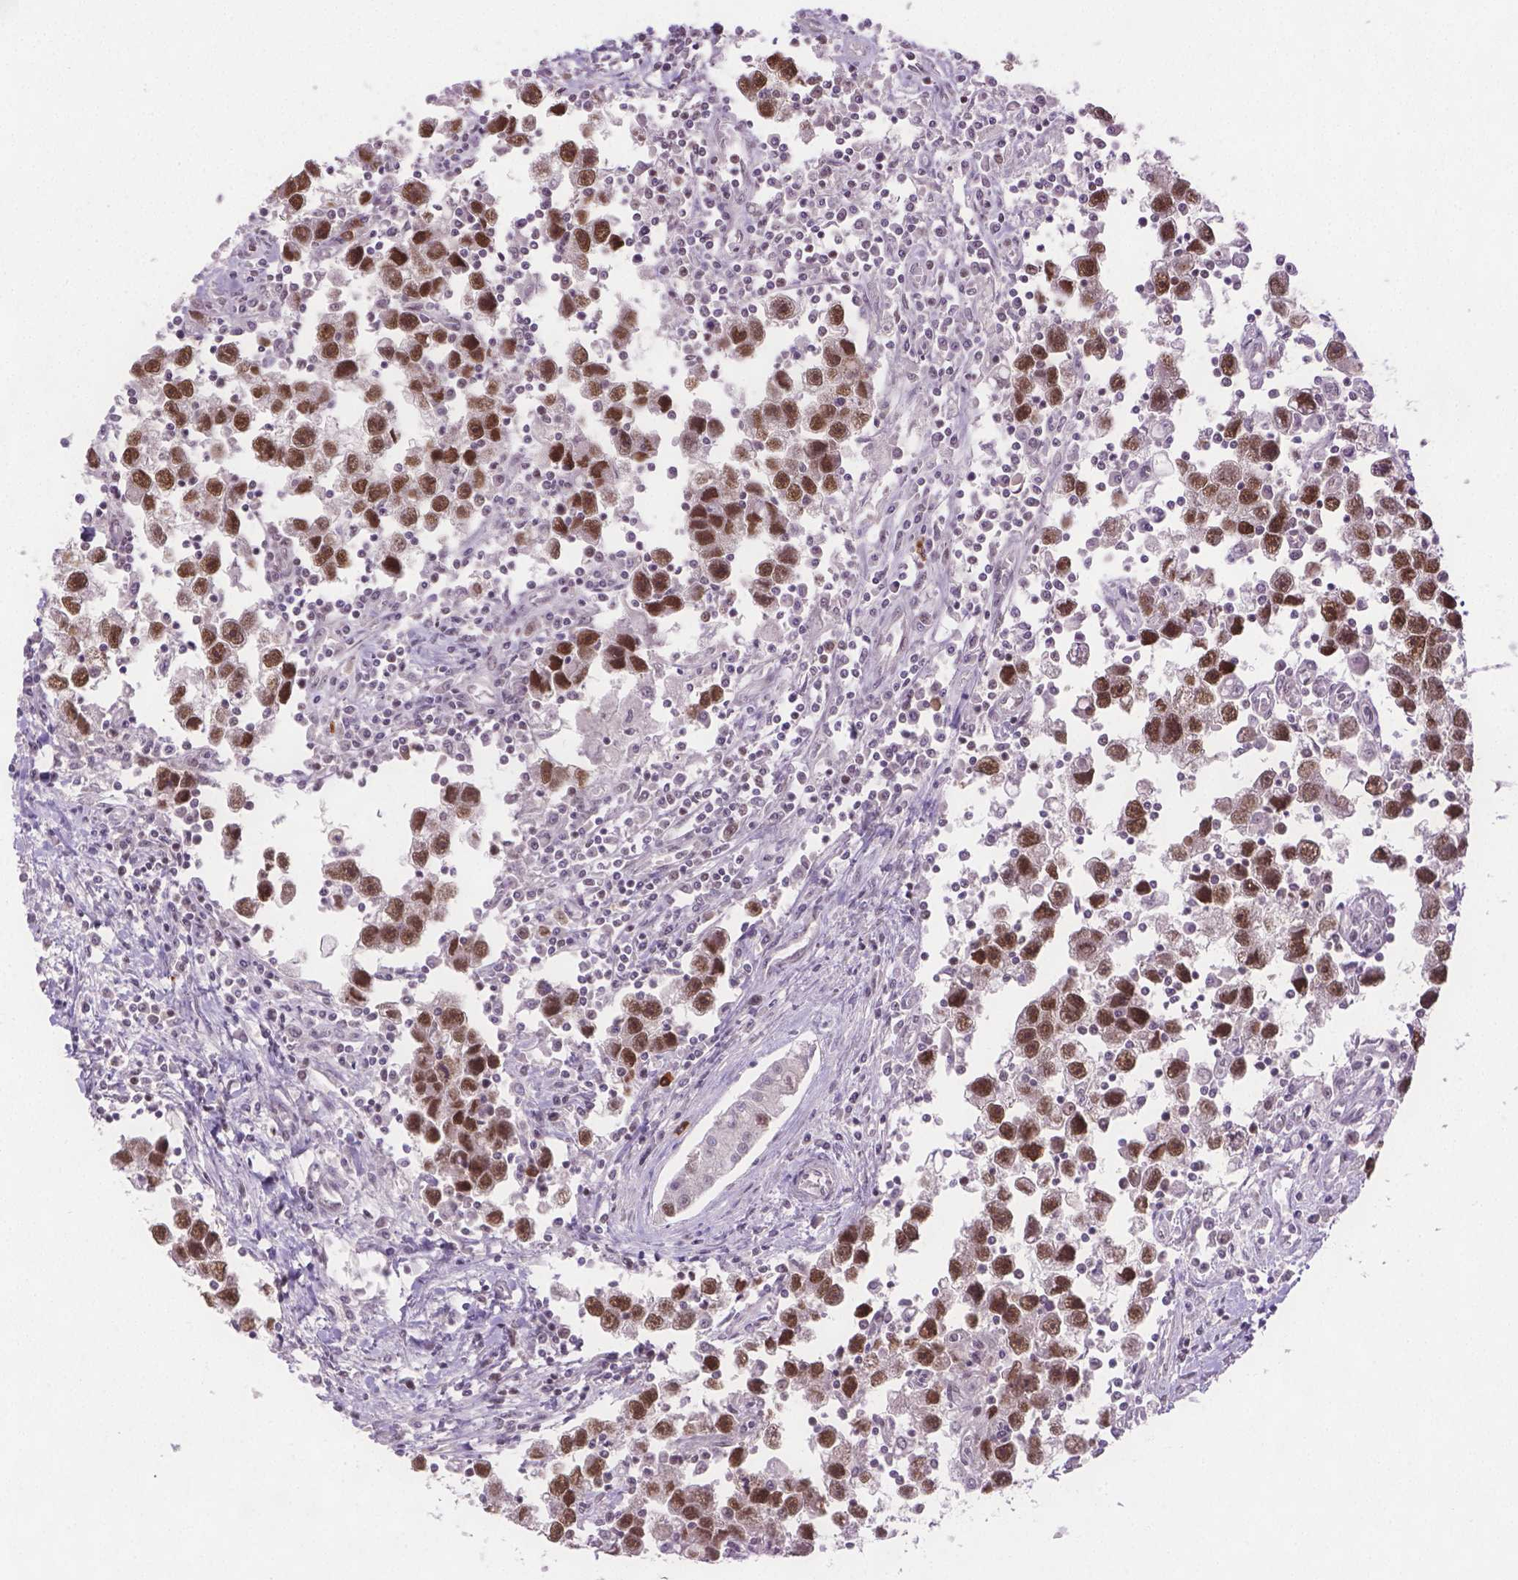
{"staining": {"intensity": "moderate", "quantity": ">75%", "location": "nuclear"}, "tissue": "testis cancer", "cell_type": "Tumor cells", "image_type": "cancer", "snomed": [{"axis": "morphology", "description": "Seminoma, NOS"}, {"axis": "topography", "description": "Testis"}], "caption": "Protein analysis of seminoma (testis) tissue shows moderate nuclear positivity in approximately >75% of tumor cells.", "gene": "FANCE", "patient": {"sex": "male", "age": 30}}